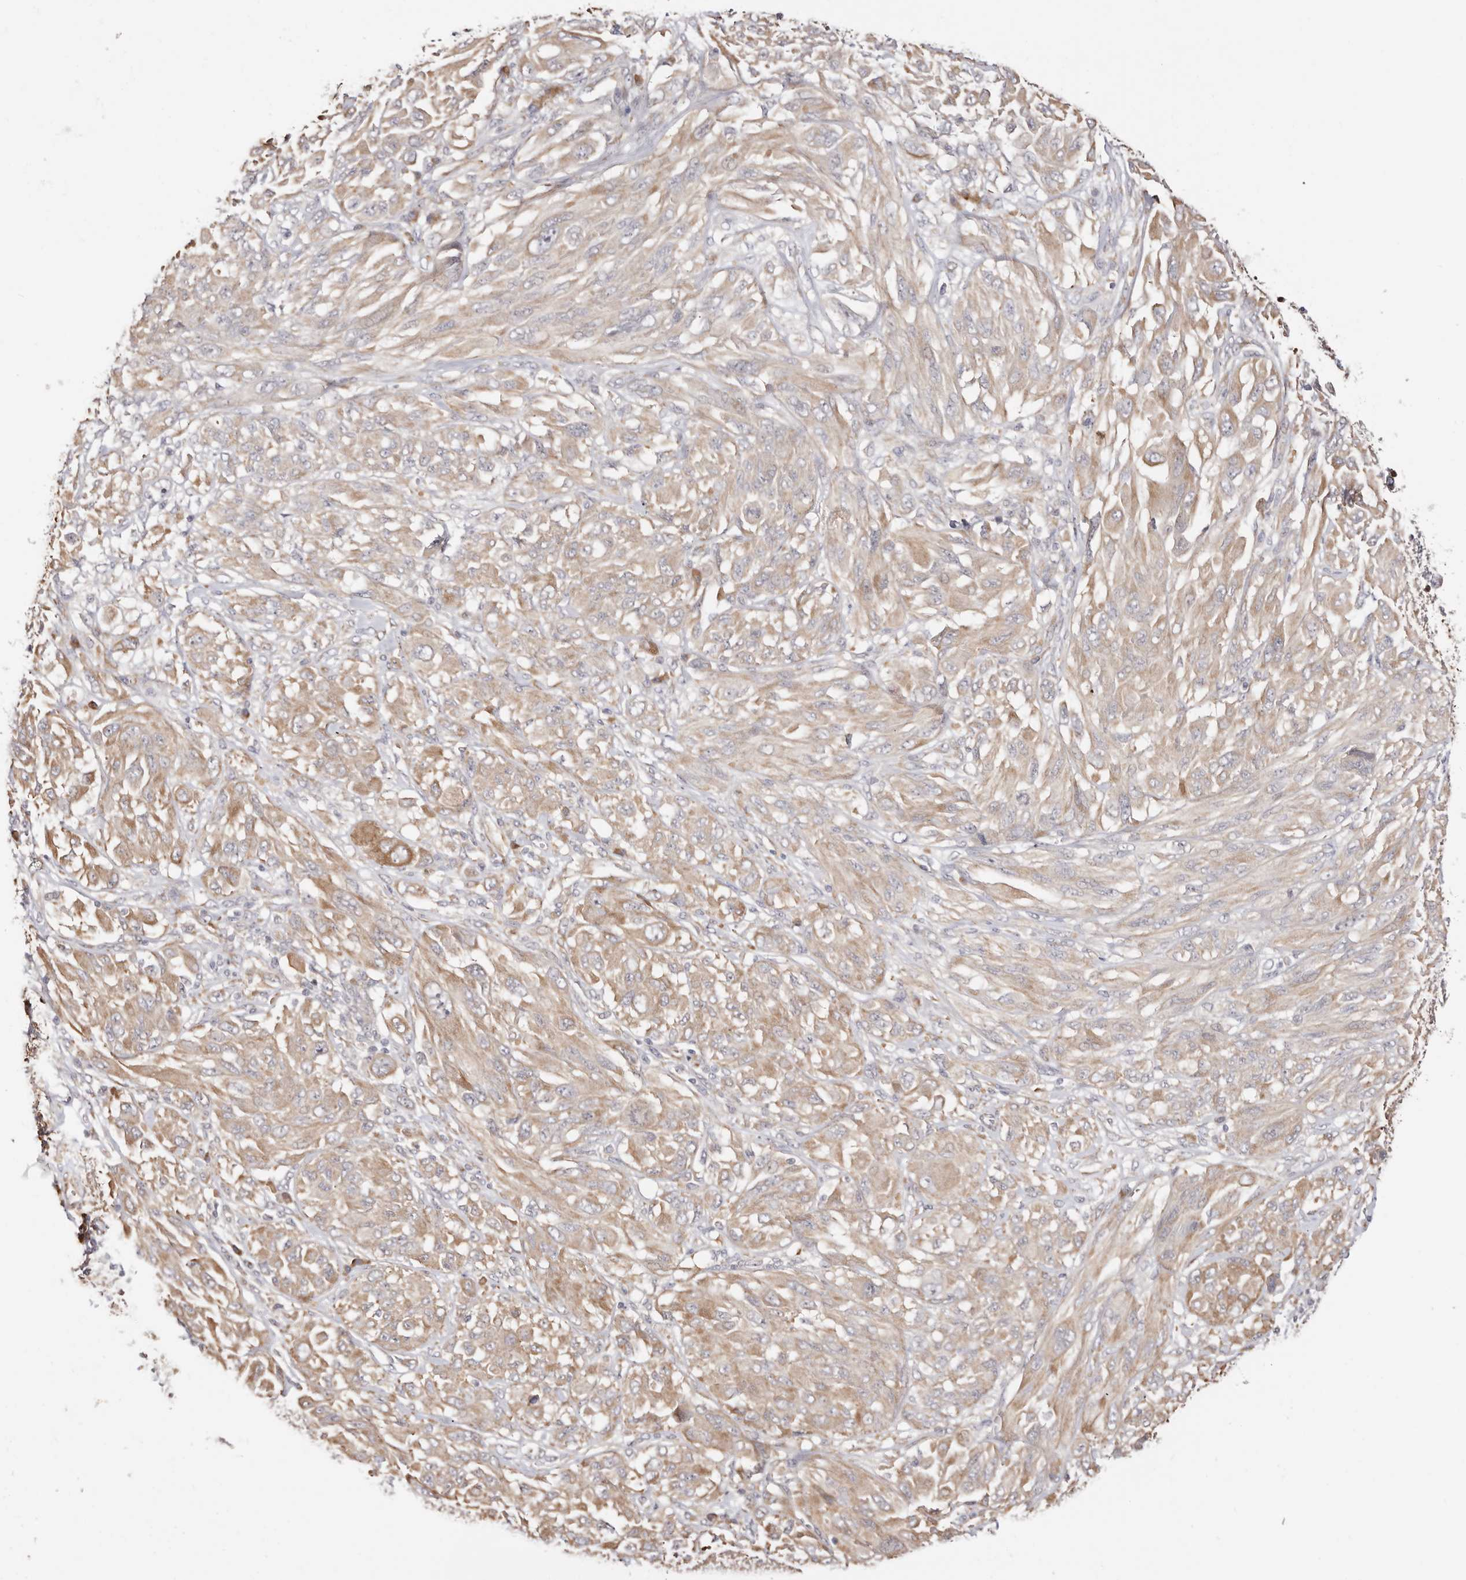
{"staining": {"intensity": "weak", "quantity": ">75%", "location": "cytoplasmic/membranous"}, "tissue": "melanoma", "cell_type": "Tumor cells", "image_type": "cancer", "snomed": [{"axis": "morphology", "description": "Malignant melanoma, NOS"}, {"axis": "topography", "description": "Skin"}], "caption": "Immunohistochemical staining of malignant melanoma reveals low levels of weak cytoplasmic/membranous protein staining in approximately >75% of tumor cells. The staining was performed using DAB (3,3'-diaminobenzidine) to visualize the protein expression in brown, while the nuclei were stained in blue with hematoxylin (Magnification: 20x).", "gene": "BCL2L15", "patient": {"sex": "female", "age": 91}}